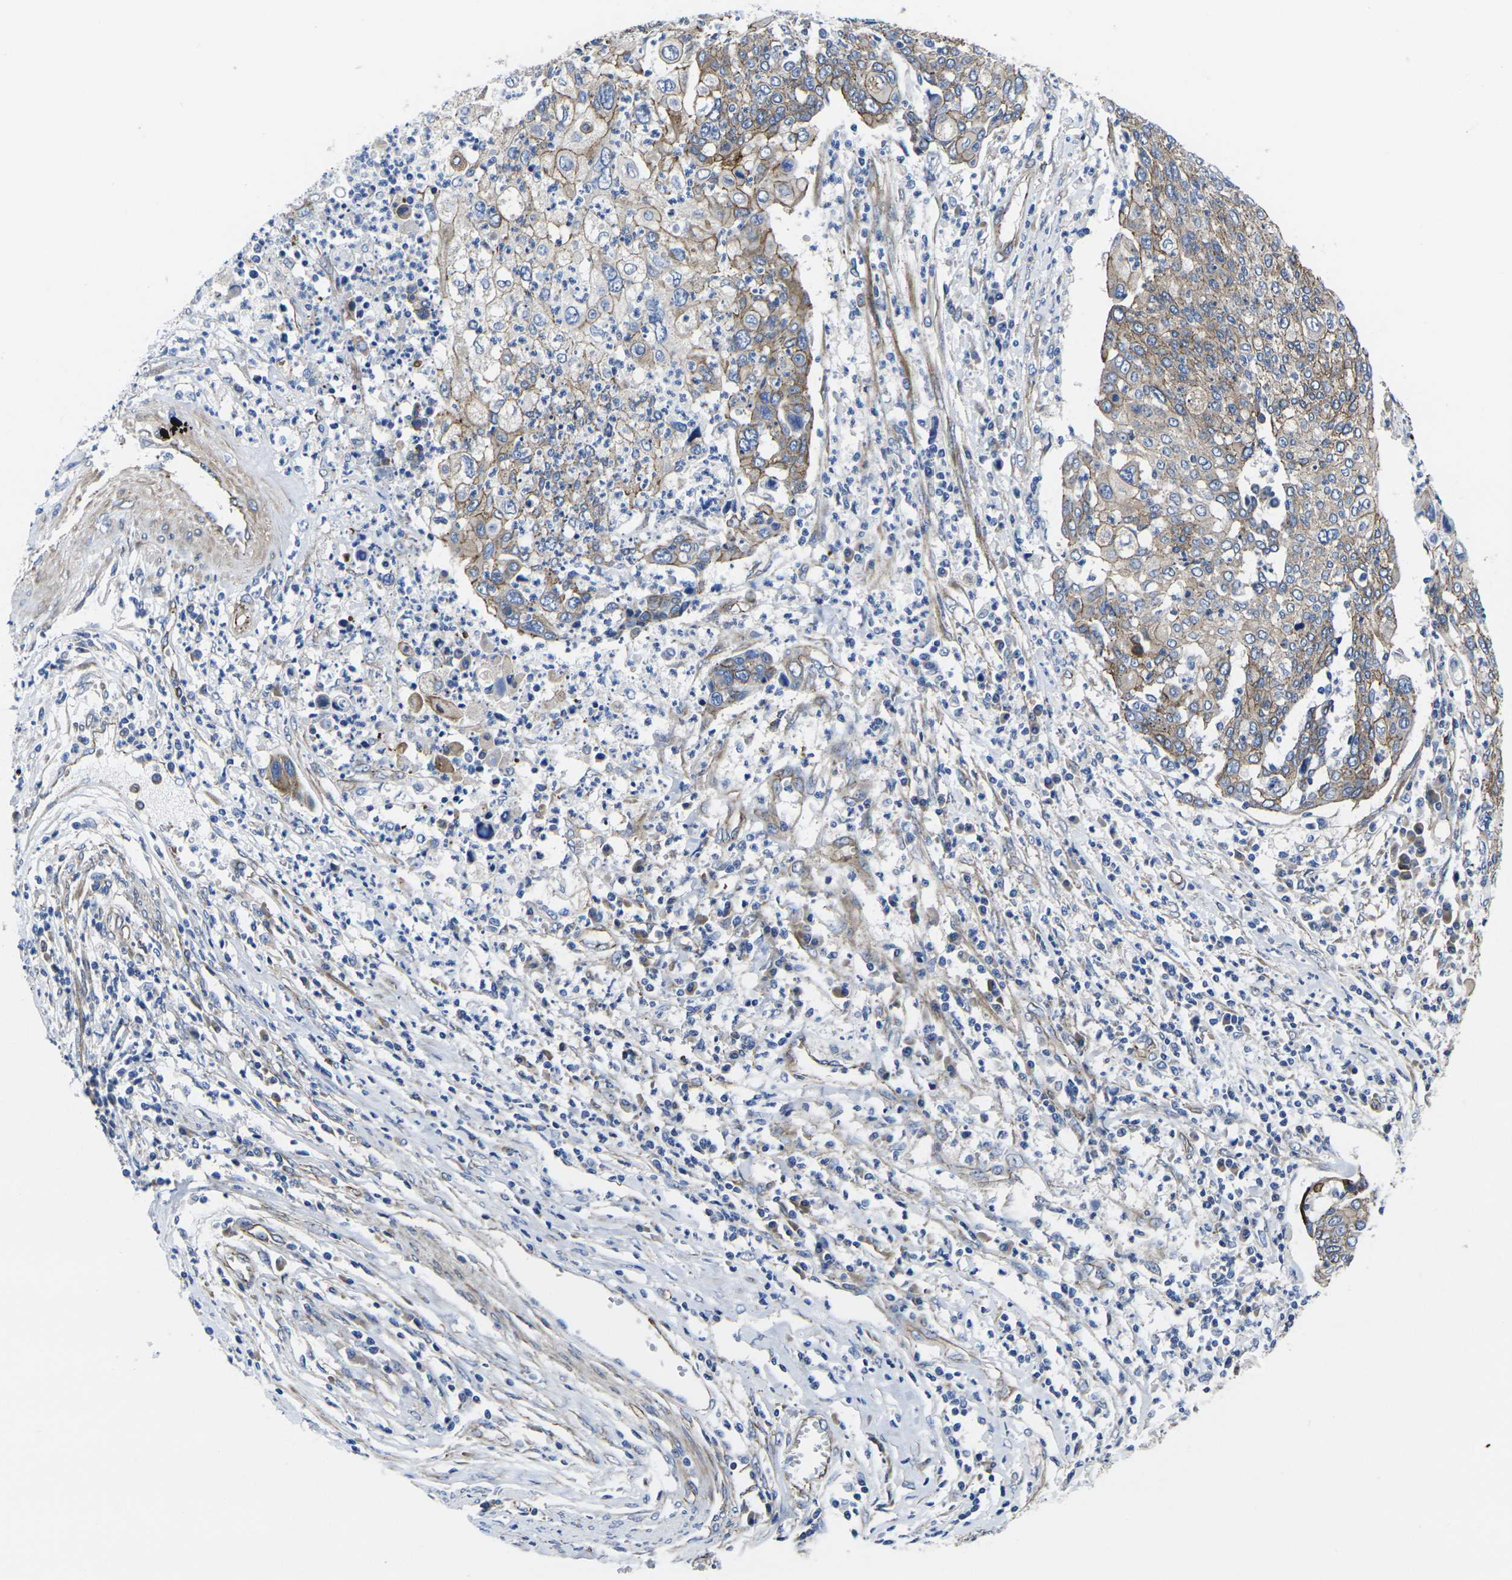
{"staining": {"intensity": "moderate", "quantity": ">75%", "location": "cytoplasmic/membranous"}, "tissue": "cervical cancer", "cell_type": "Tumor cells", "image_type": "cancer", "snomed": [{"axis": "morphology", "description": "Squamous cell carcinoma, NOS"}, {"axis": "topography", "description": "Cervix"}], "caption": "Protein expression analysis of cervical squamous cell carcinoma demonstrates moderate cytoplasmic/membranous positivity in approximately >75% of tumor cells.", "gene": "NUMB", "patient": {"sex": "female", "age": 40}}